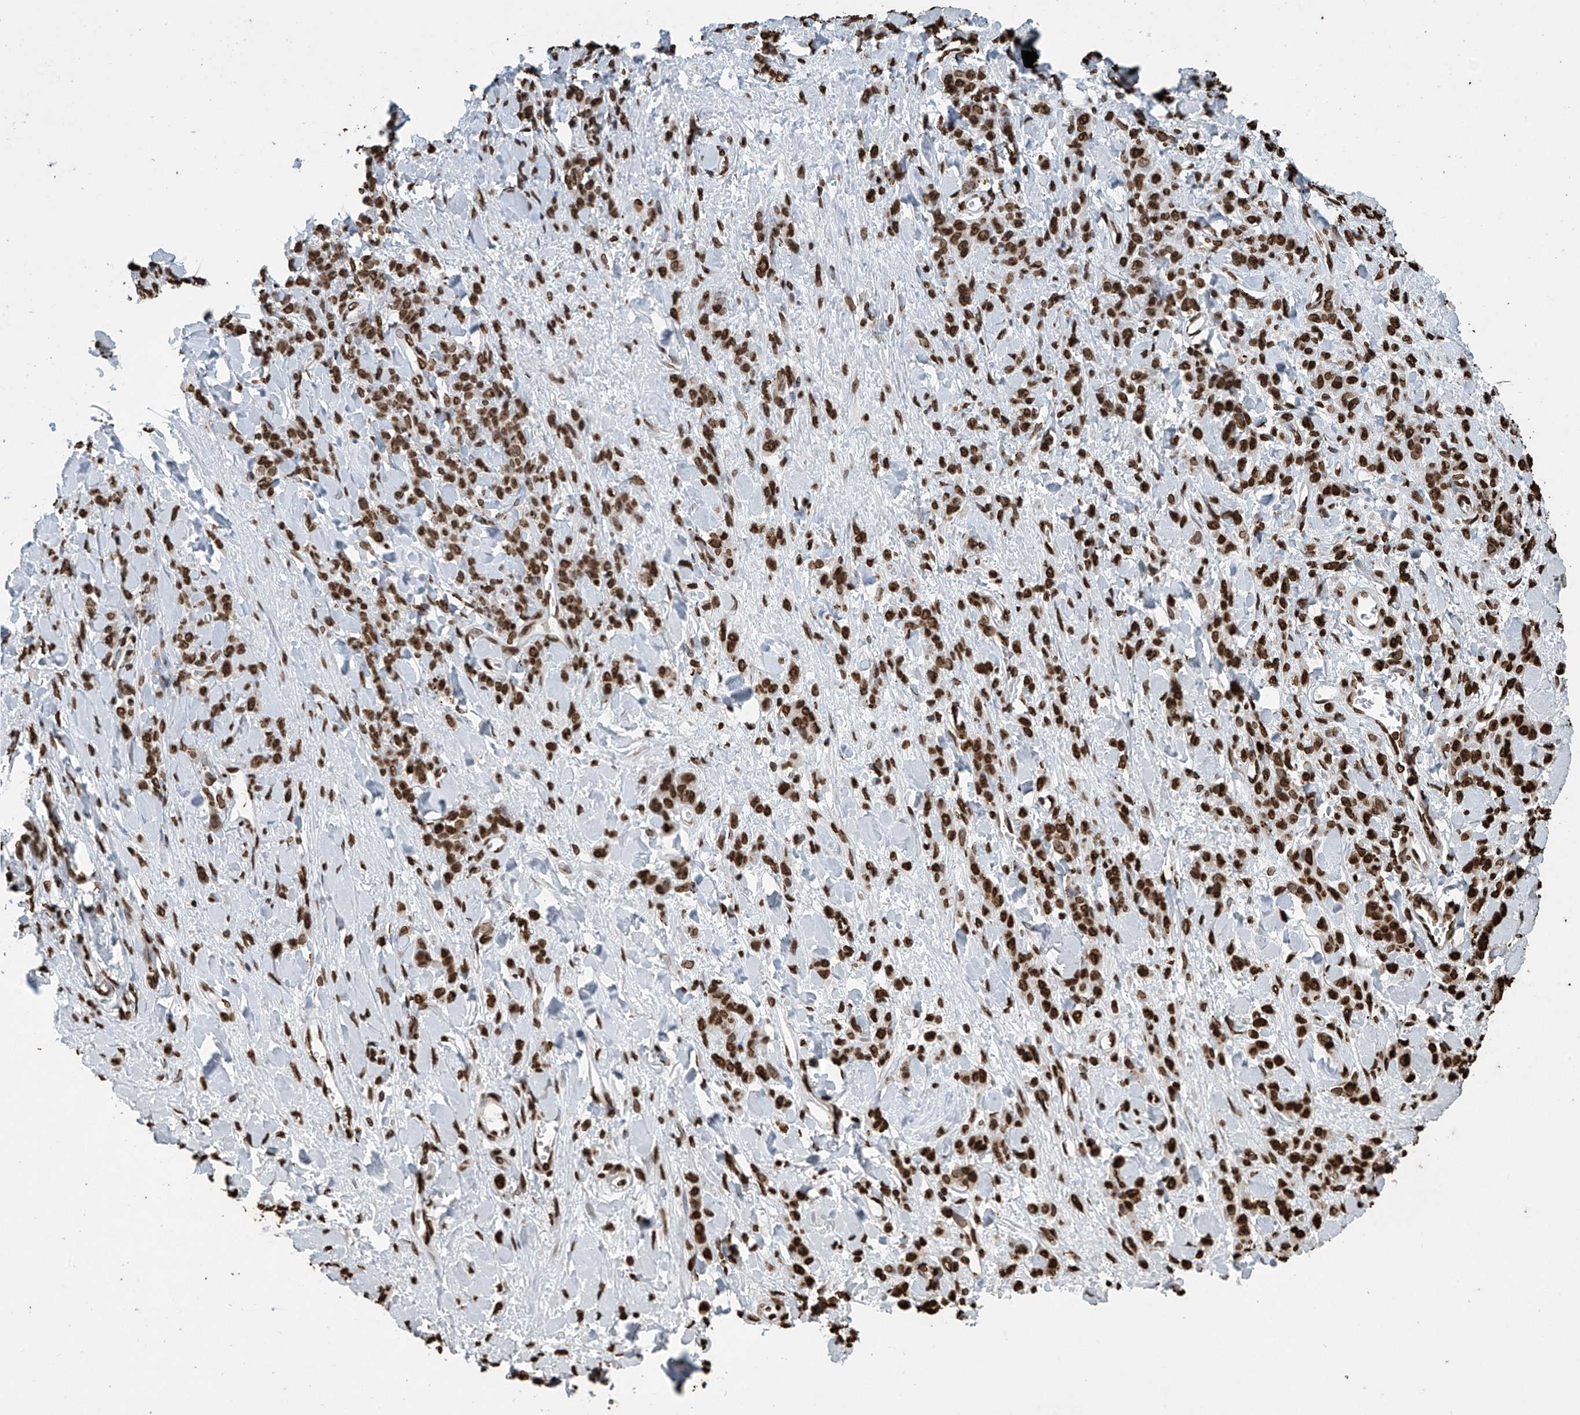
{"staining": {"intensity": "strong", "quantity": ">75%", "location": "nuclear"}, "tissue": "stomach cancer", "cell_type": "Tumor cells", "image_type": "cancer", "snomed": [{"axis": "morphology", "description": "Normal tissue, NOS"}, {"axis": "morphology", "description": "Adenocarcinoma, NOS"}, {"axis": "topography", "description": "Stomach"}], "caption": "Protein expression by immunohistochemistry displays strong nuclear expression in about >75% of tumor cells in stomach cancer (adenocarcinoma).", "gene": "H3-3A", "patient": {"sex": "male", "age": 82}}